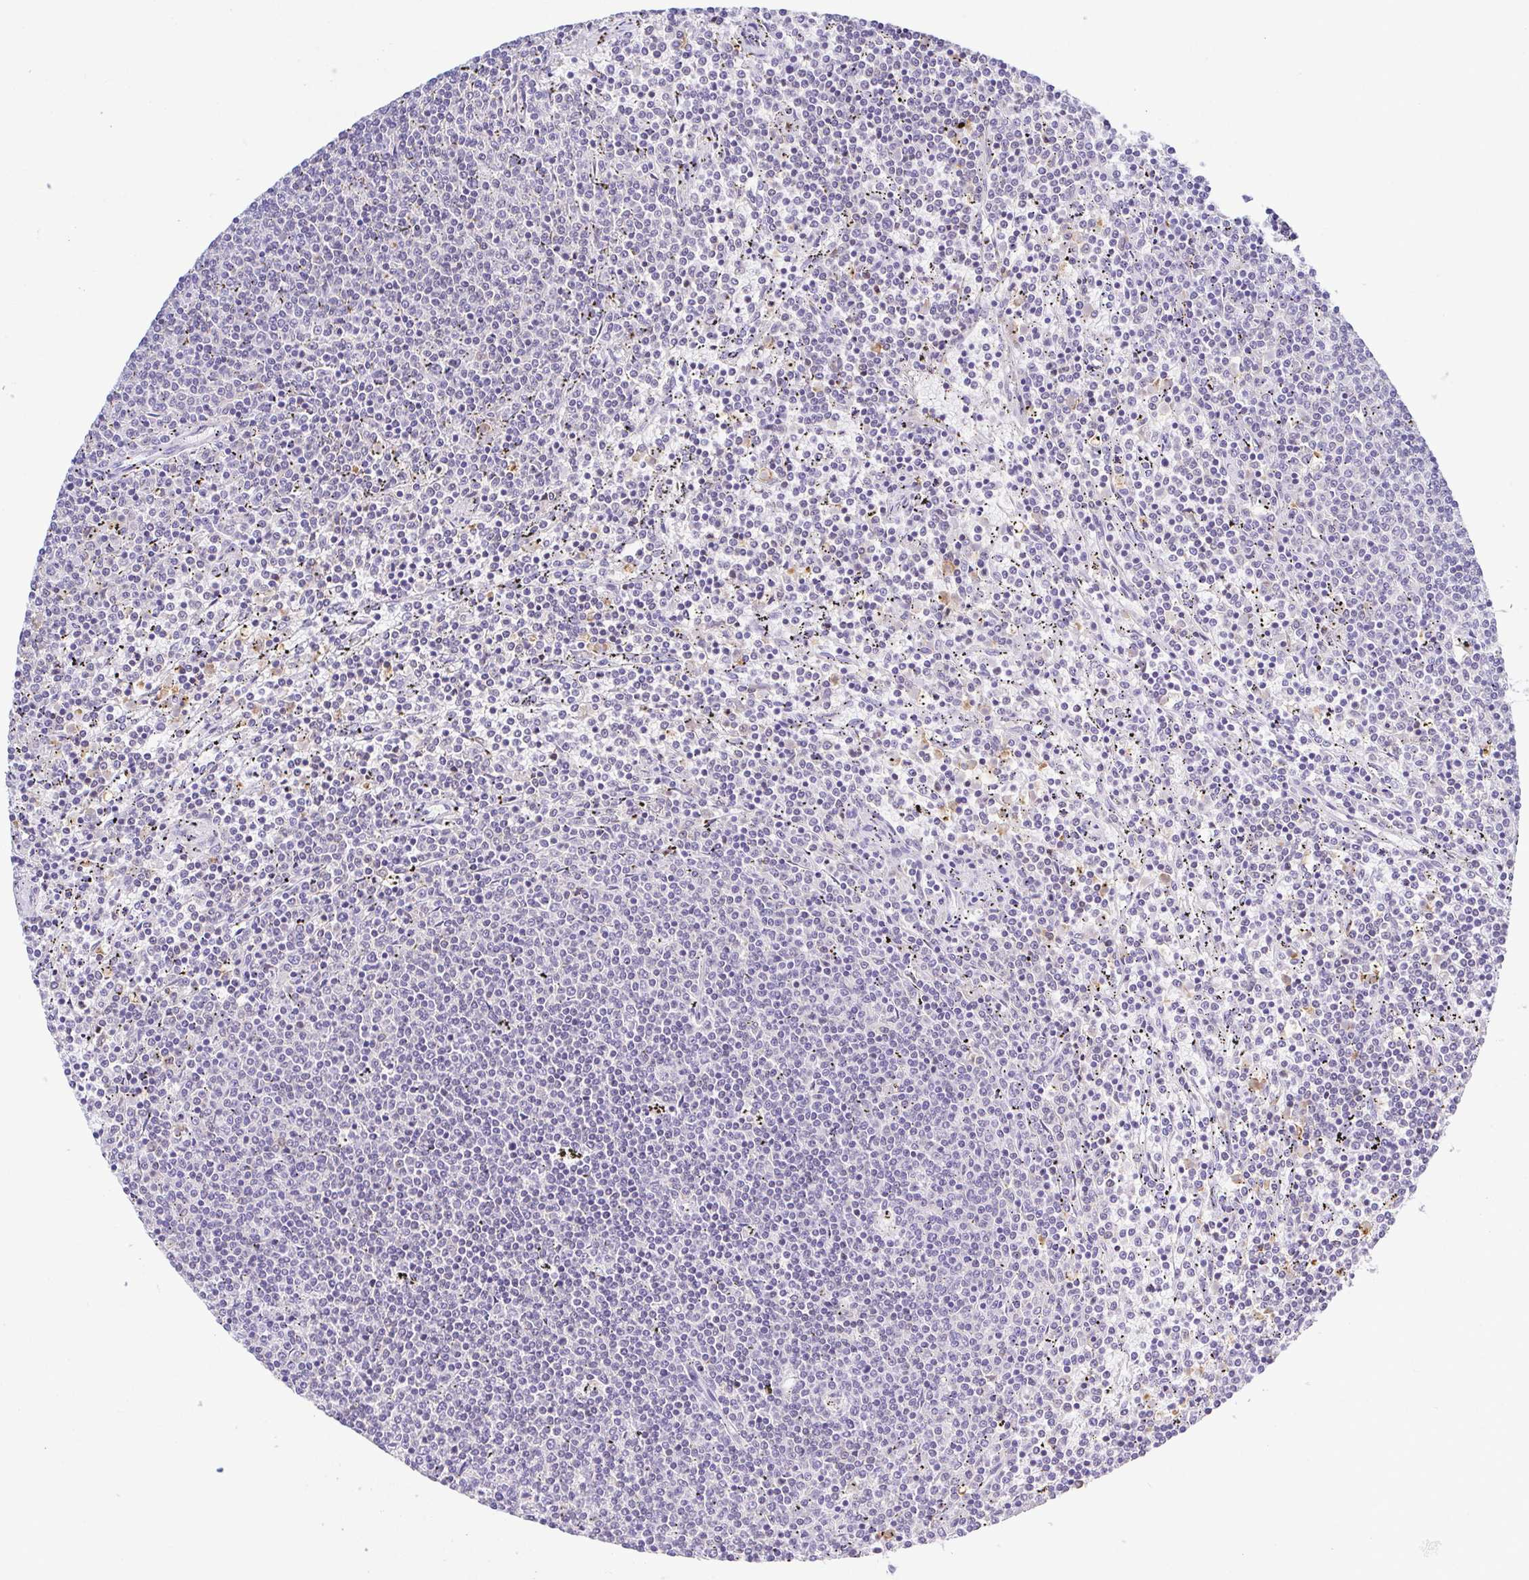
{"staining": {"intensity": "negative", "quantity": "none", "location": "none"}, "tissue": "lymphoma", "cell_type": "Tumor cells", "image_type": "cancer", "snomed": [{"axis": "morphology", "description": "Malignant lymphoma, non-Hodgkin's type, Low grade"}, {"axis": "topography", "description": "Spleen"}], "caption": "Tumor cells are negative for protein expression in human malignant lymphoma, non-Hodgkin's type (low-grade).", "gene": "PGLYRP1", "patient": {"sex": "female", "age": 50}}